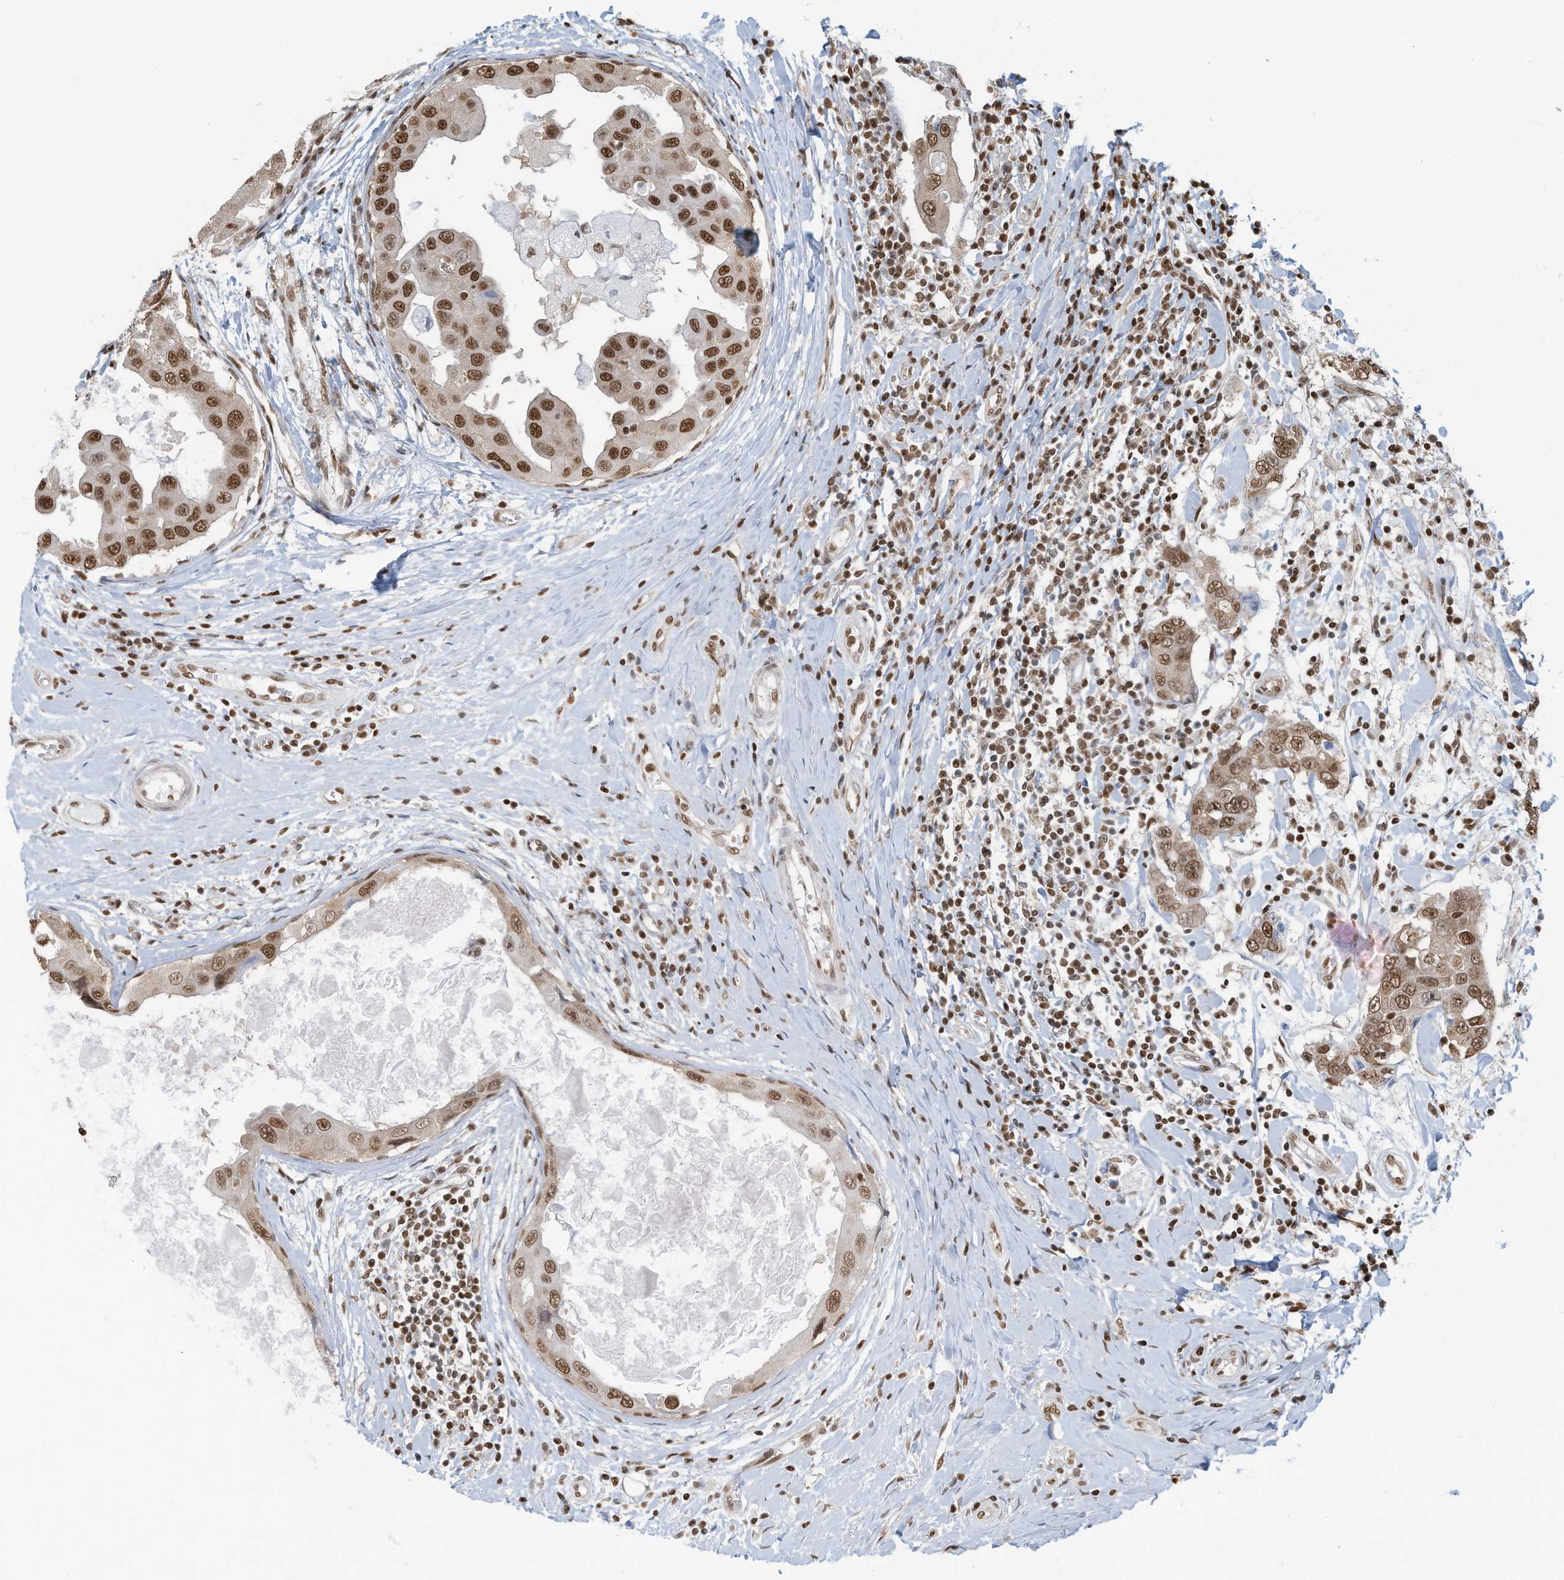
{"staining": {"intensity": "moderate", "quantity": ">75%", "location": "nuclear"}, "tissue": "breast cancer", "cell_type": "Tumor cells", "image_type": "cancer", "snomed": [{"axis": "morphology", "description": "Duct carcinoma"}, {"axis": "topography", "description": "Breast"}], "caption": "About >75% of tumor cells in human infiltrating ductal carcinoma (breast) demonstrate moderate nuclear protein positivity as visualized by brown immunohistochemical staining.", "gene": "SARNP", "patient": {"sex": "female", "age": 27}}